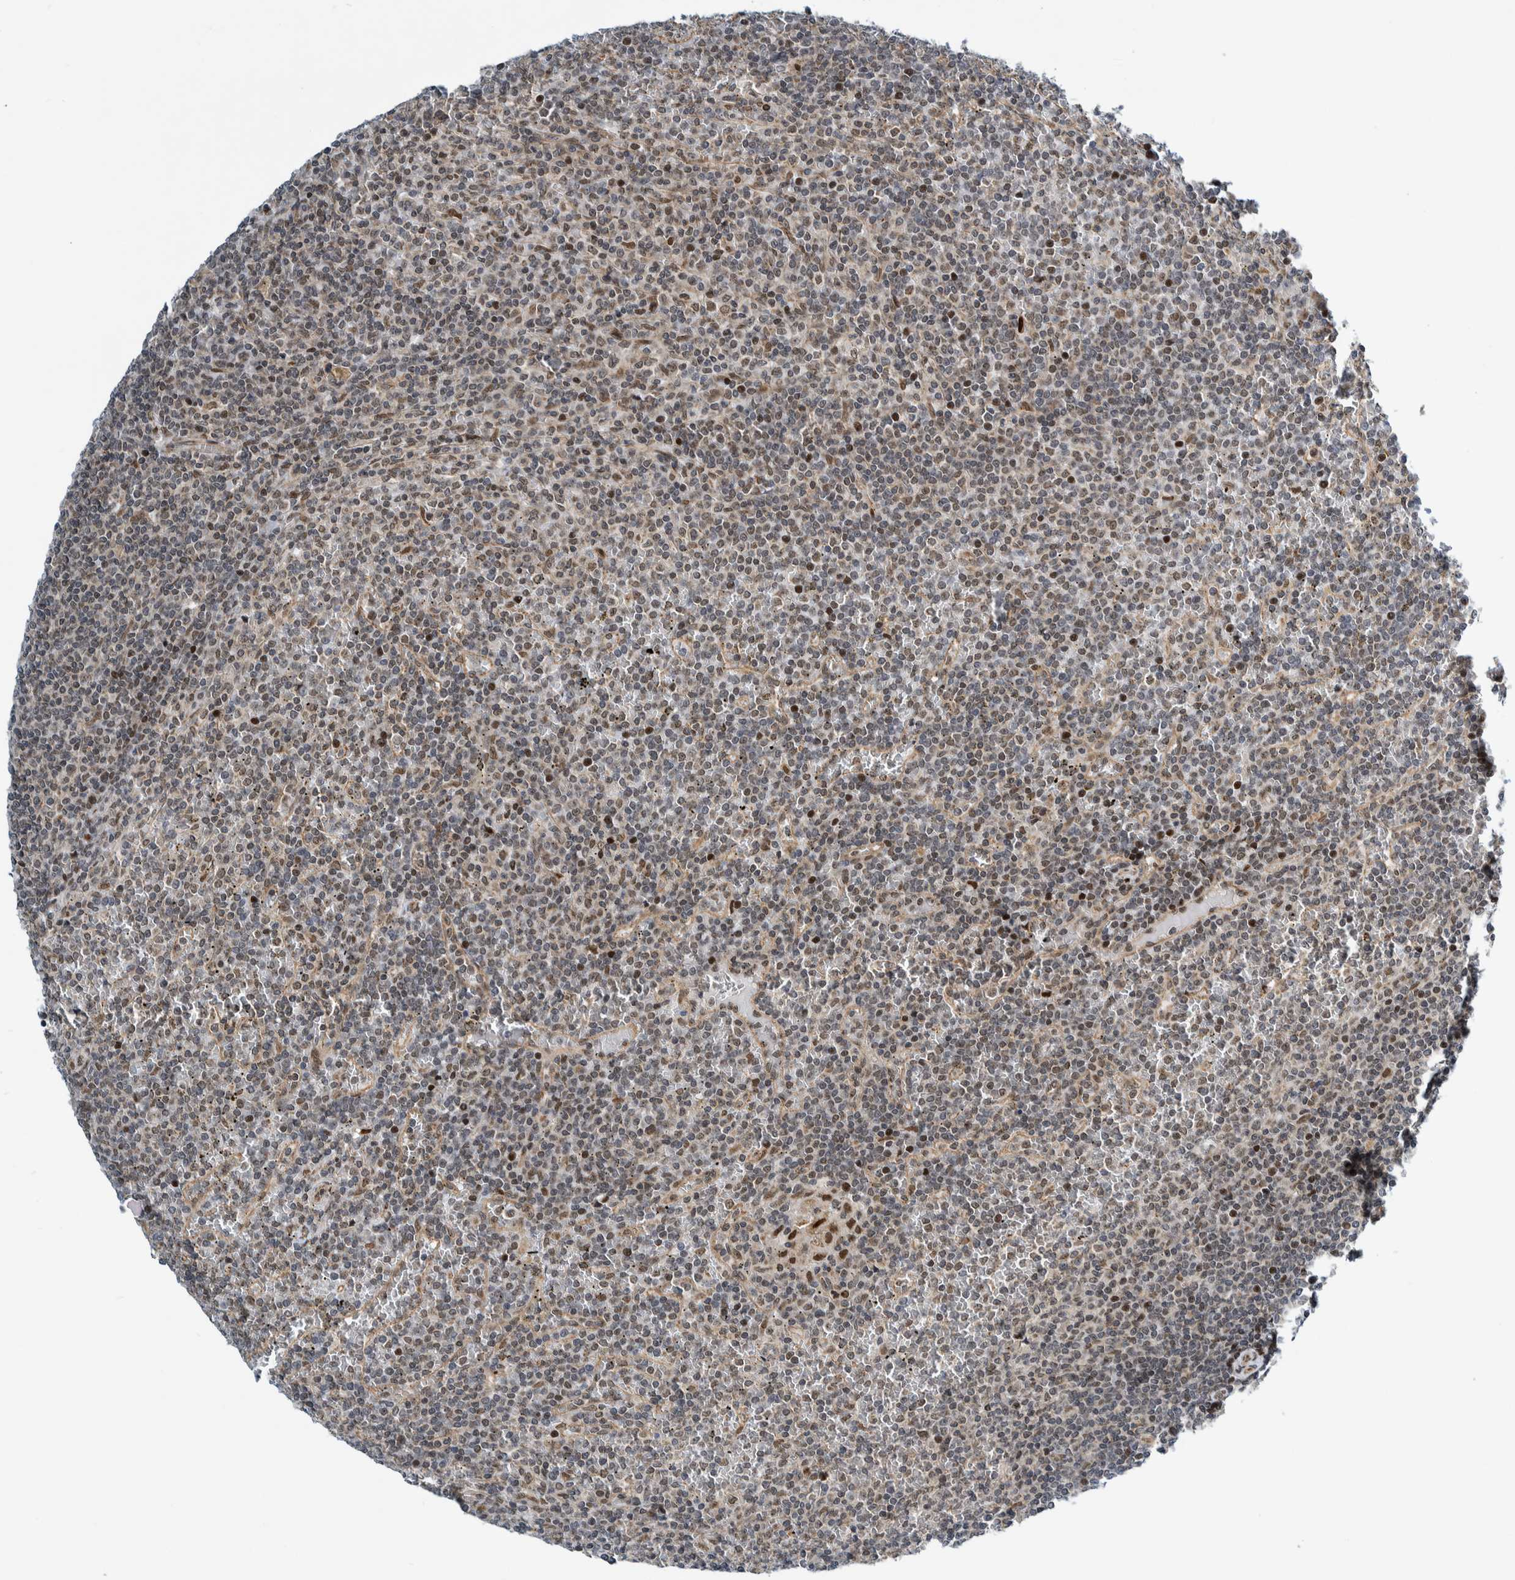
{"staining": {"intensity": "moderate", "quantity": "<25%", "location": "nuclear"}, "tissue": "lymphoma", "cell_type": "Tumor cells", "image_type": "cancer", "snomed": [{"axis": "morphology", "description": "Malignant lymphoma, non-Hodgkin's type, Low grade"}, {"axis": "topography", "description": "Spleen"}], "caption": "This is a histology image of IHC staining of lymphoma, which shows moderate positivity in the nuclear of tumor cells.", "gene": "CCDC57", "patient": {"sex": "female", "age": 19}}